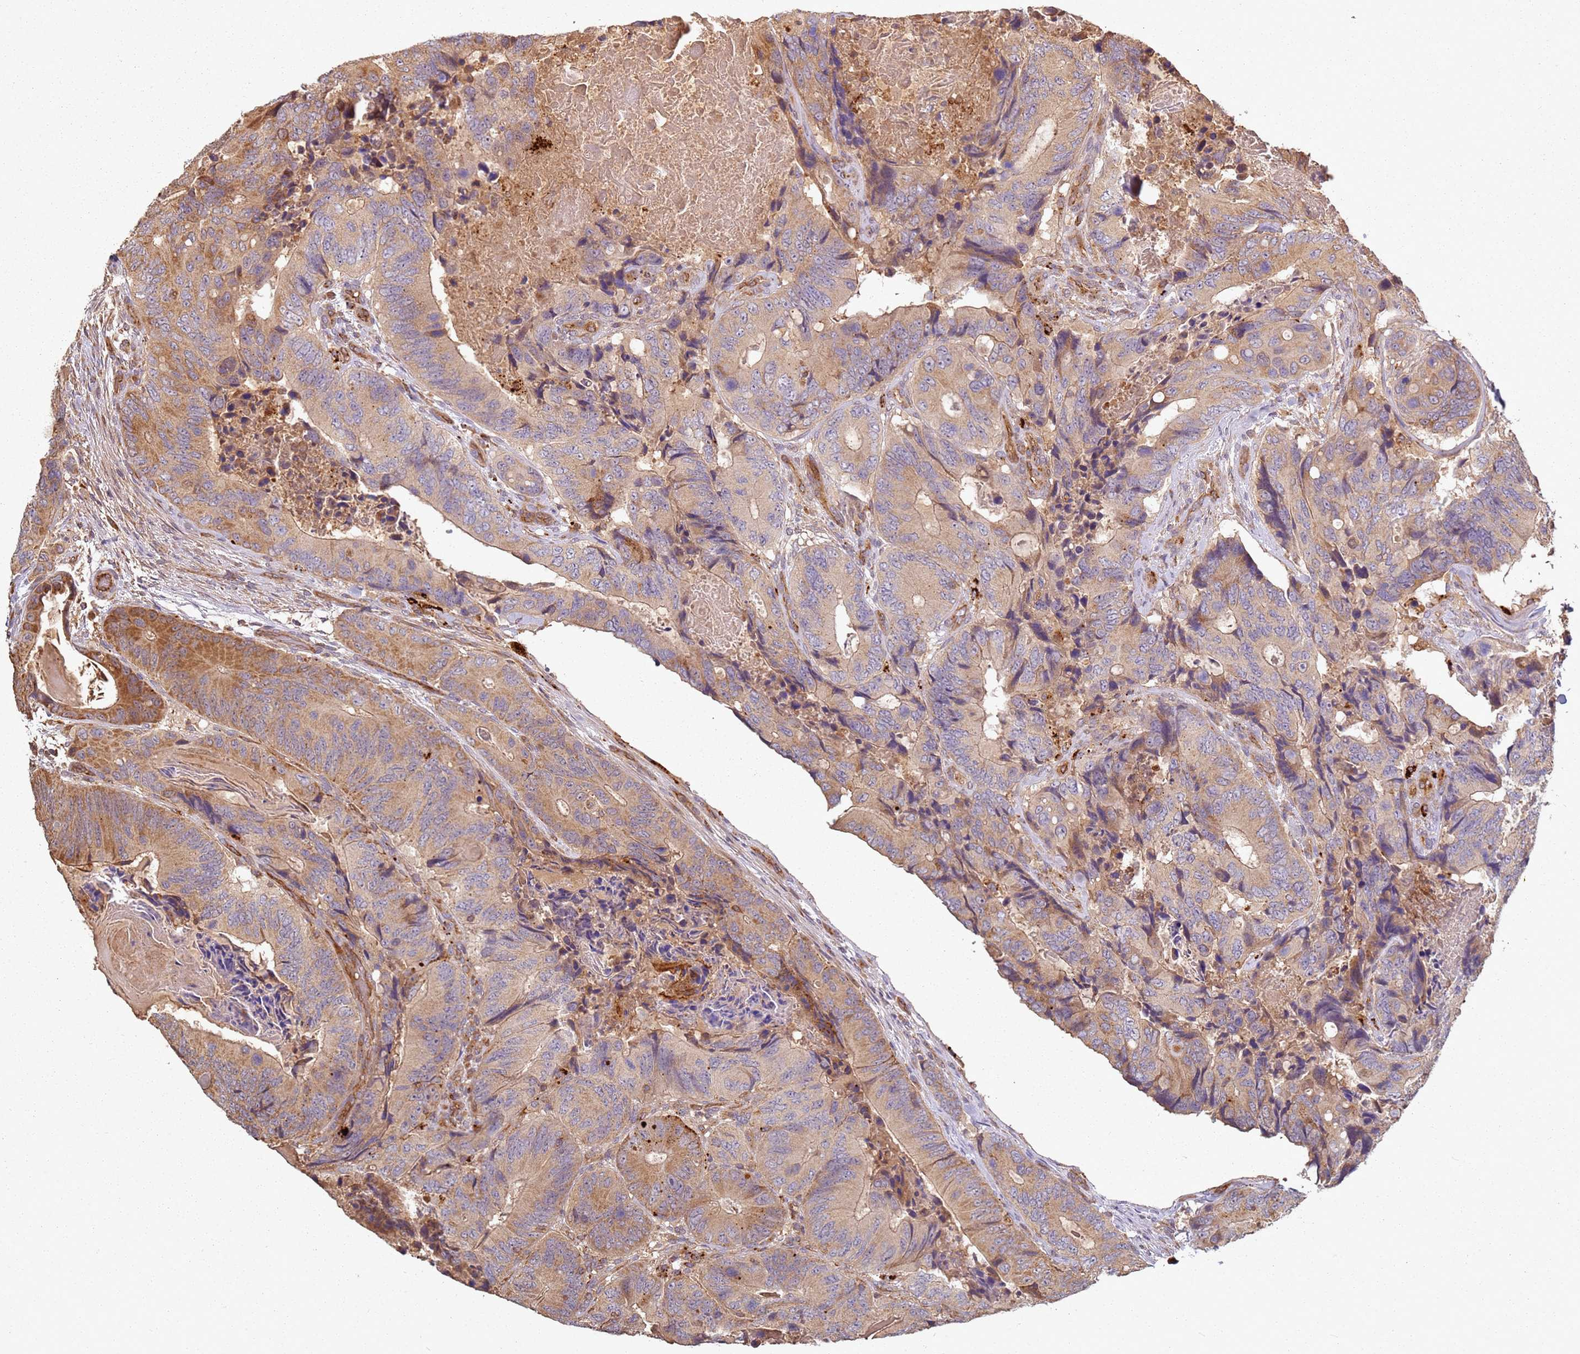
{"staining": {"intensity": "moderate", "quantity": ">75%", "location": "cytoplasmic/membranous"}, "tissue": "colorectal cancer", "cell_type": "Tumor cells", "image_type": "cancer", "snomed": [{"axis": "morphology", "description": "Adenocarcinoma, NOS"}, {"axis": "topography", "description": "Colon"}], "caption": "High-power microscopy captured an immunohistochemistry histopathology image of colorectal cancer, revealing moderate cytoplasmic/membranous staining in about >75% of tumor cells.", "gene": "SCGB2B2", "patient": {"sex": "male", "age": 84}}